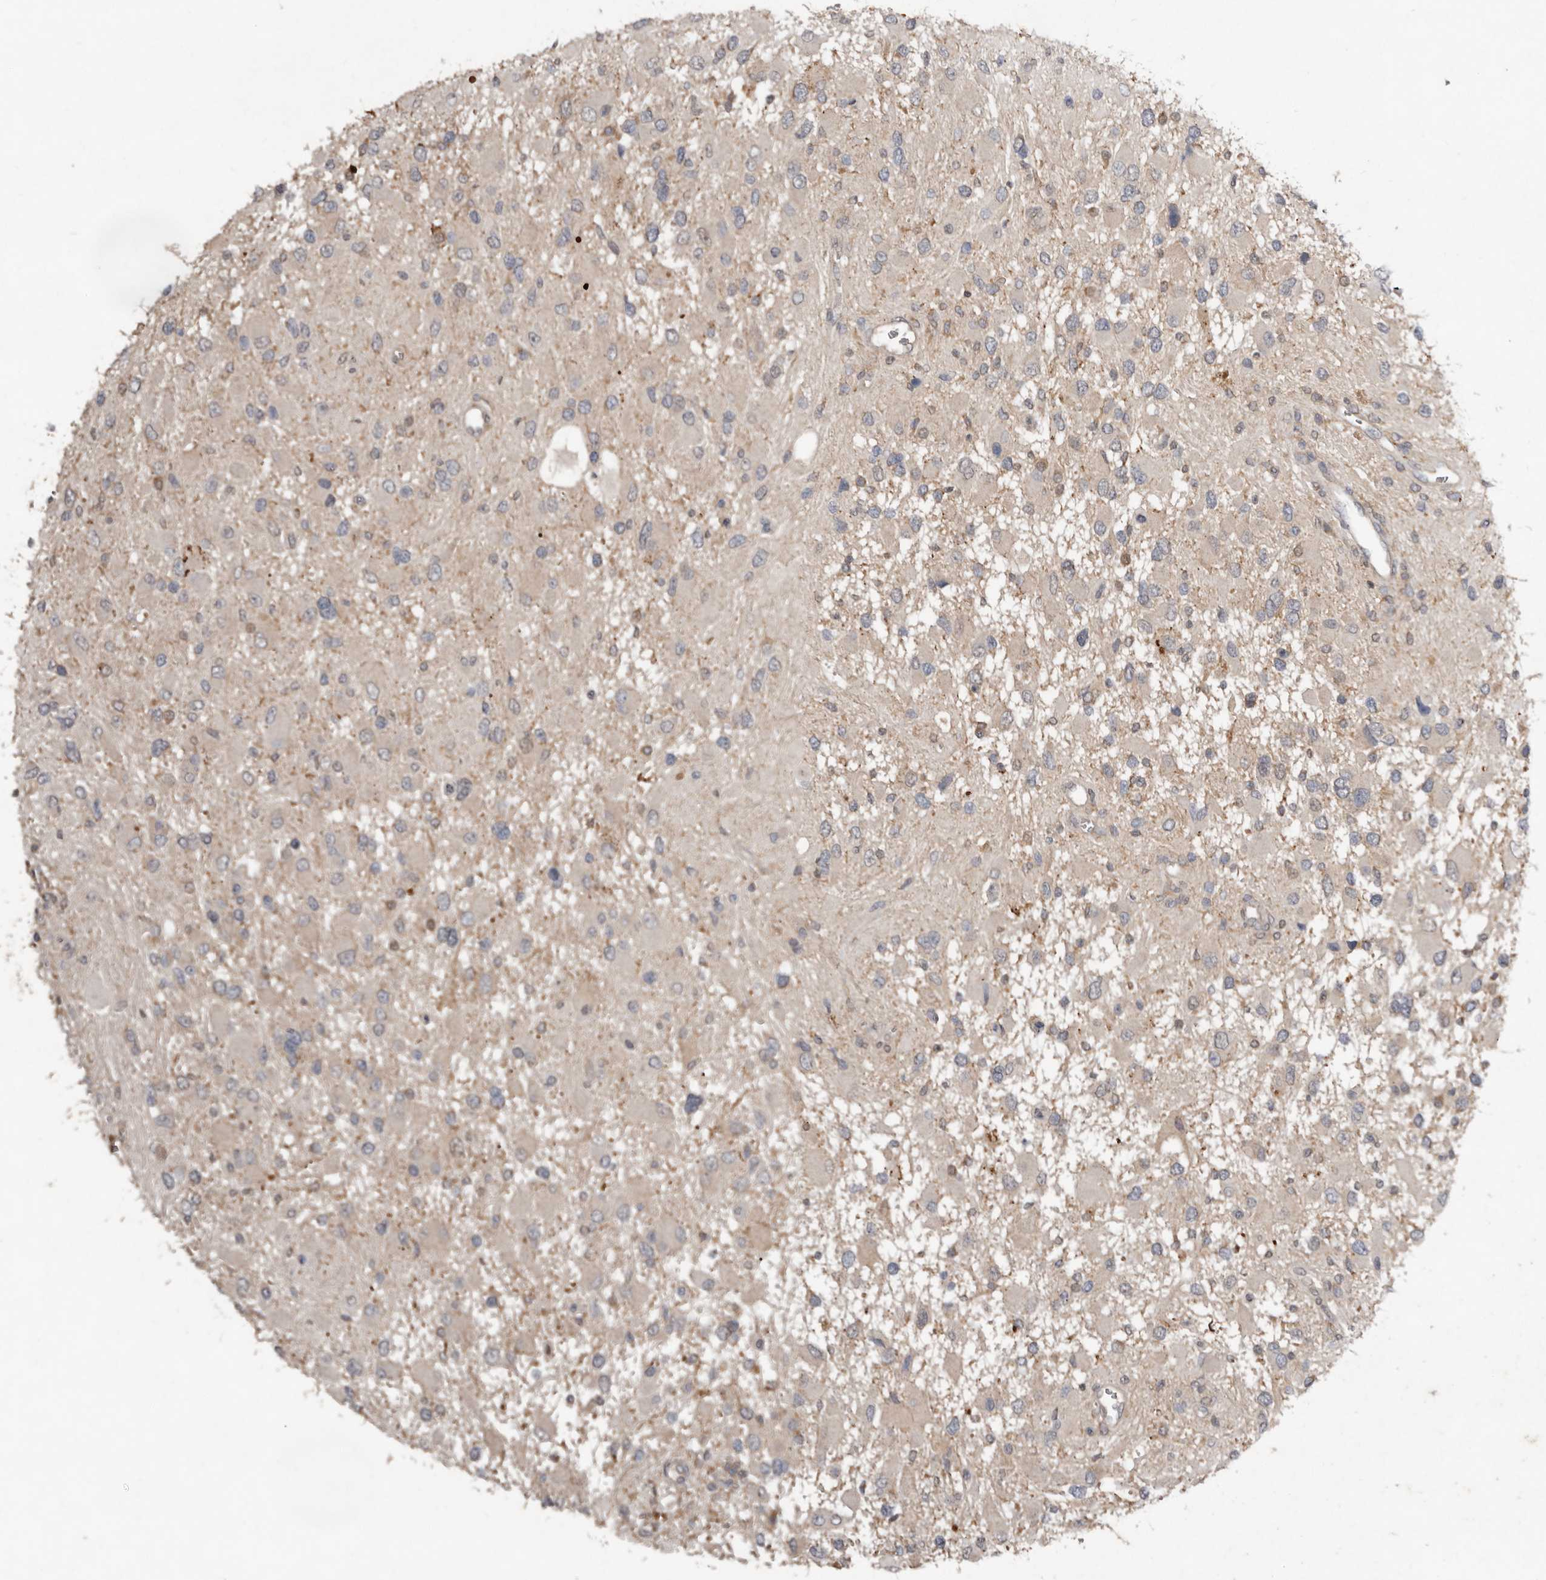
{"staining": {"intensity": "negative", "quantity": "none", "location": "none"}, "tissue": "glioma", "cell_type": "Tumor cells", "image_type": "cancer", "snomed": [{"axis": "morphology", "description": "Glioma, malignant, High grade"}, {"axis": "topography", "description": "Brain"}], "caption": "DAB (3,3'-diaminobenzidine) immunohistochemical staining of human high-grade glioma (malignant) reveals no significant staining in tumor cells. Nuclei are stained in blue.", "gene": "EDEM1", "patient": {"sex": "male", "age": 53}}